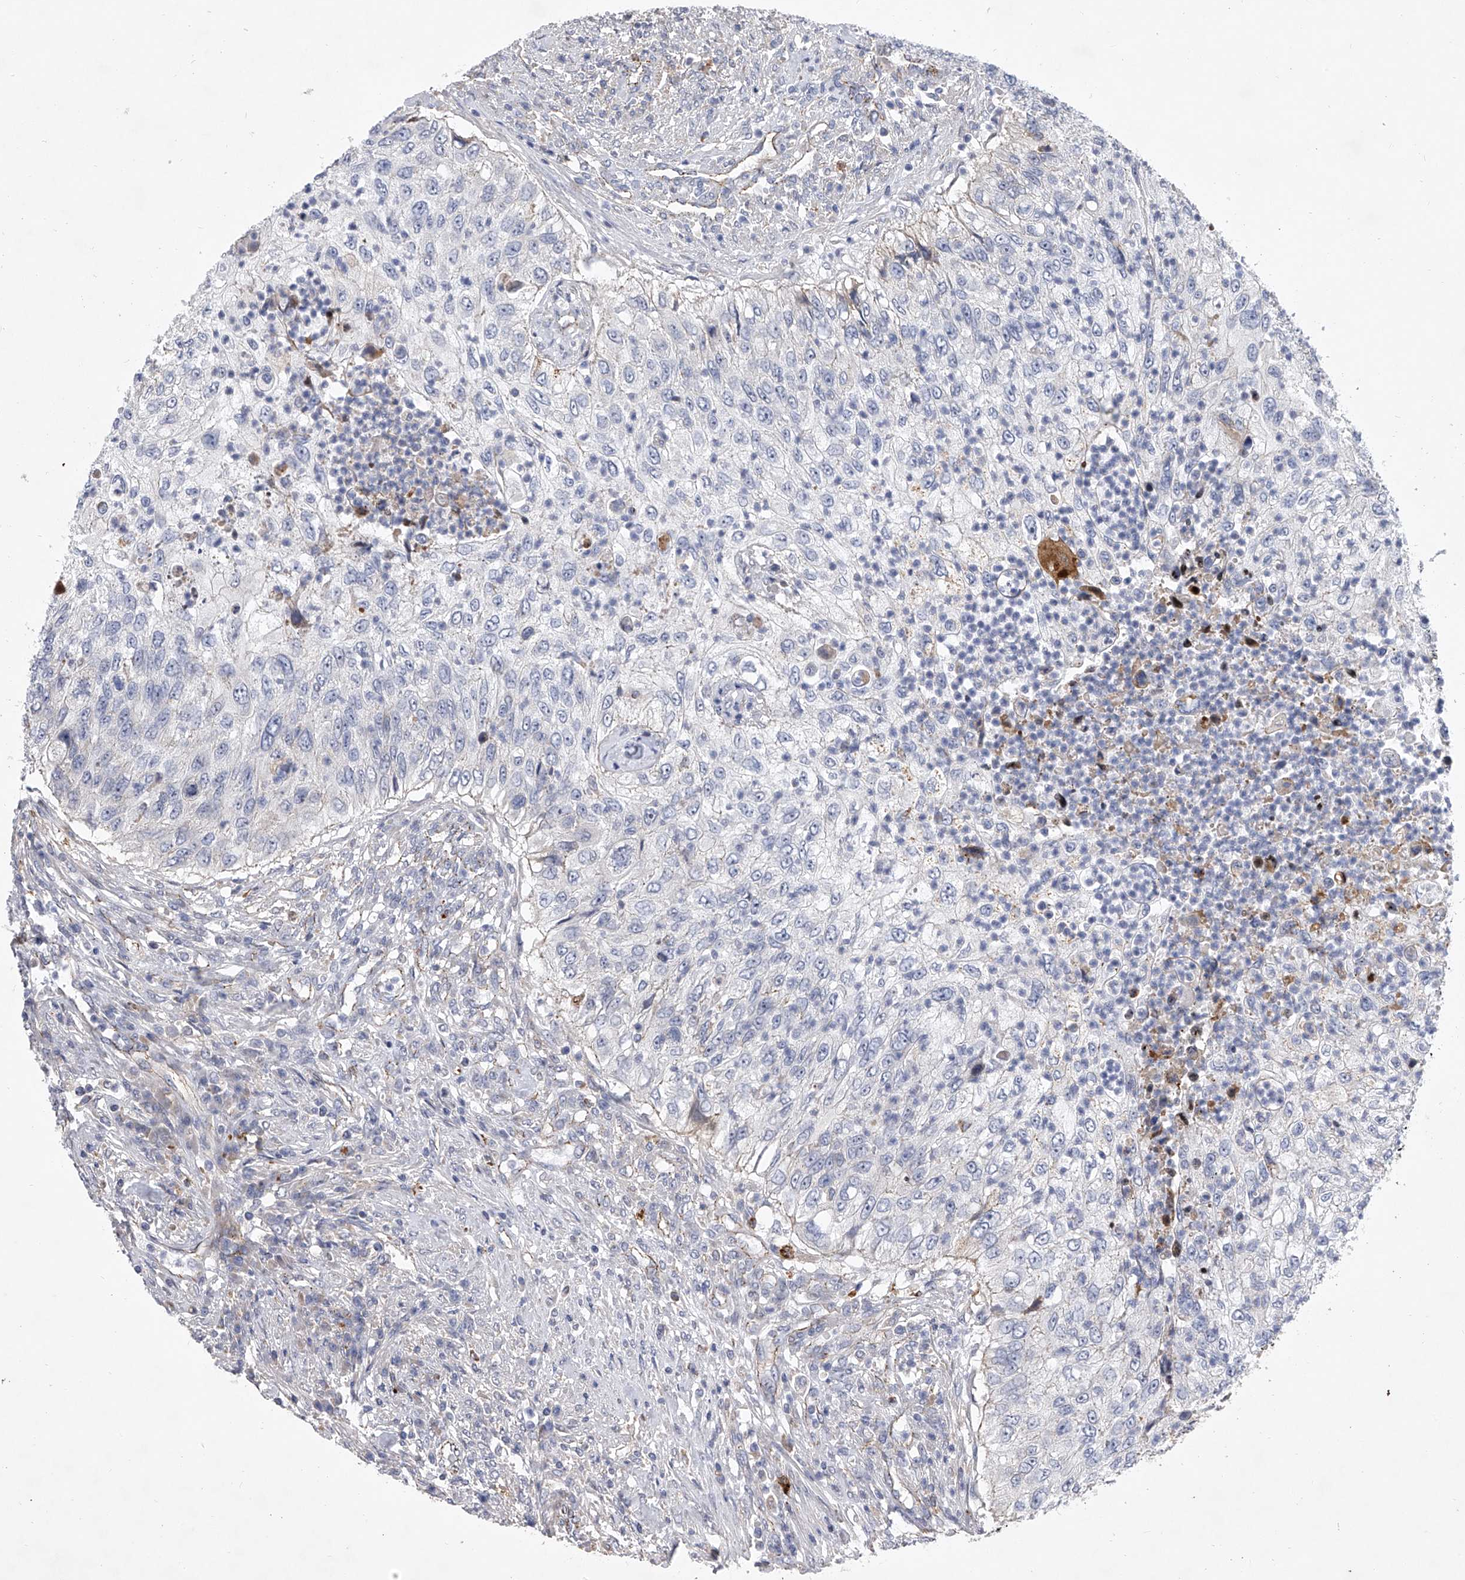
{"staining": {"intensity": "strong", "quantity": "<25%", "location": "cytoplasmic/membranous"}, "tissue": "urothelial cancer", "cell_type": "Tumor cells", "image_type": "cancer", "snomed": [{"axis": "morphology", "description": "Urothelial carcinoma, High grade"}, {"axis": "topography", "description": "Urinary bladder"}], "caption": "This image displays urothelial cancer stained with IHC to label a protein in brown. The cytoplasmic/membranous of tumor cells show strong positivity for the protein. Nuclei are counter-stained blue.", "gene": "MINDY4", "patient": {"sex": "female", "age": 60}}